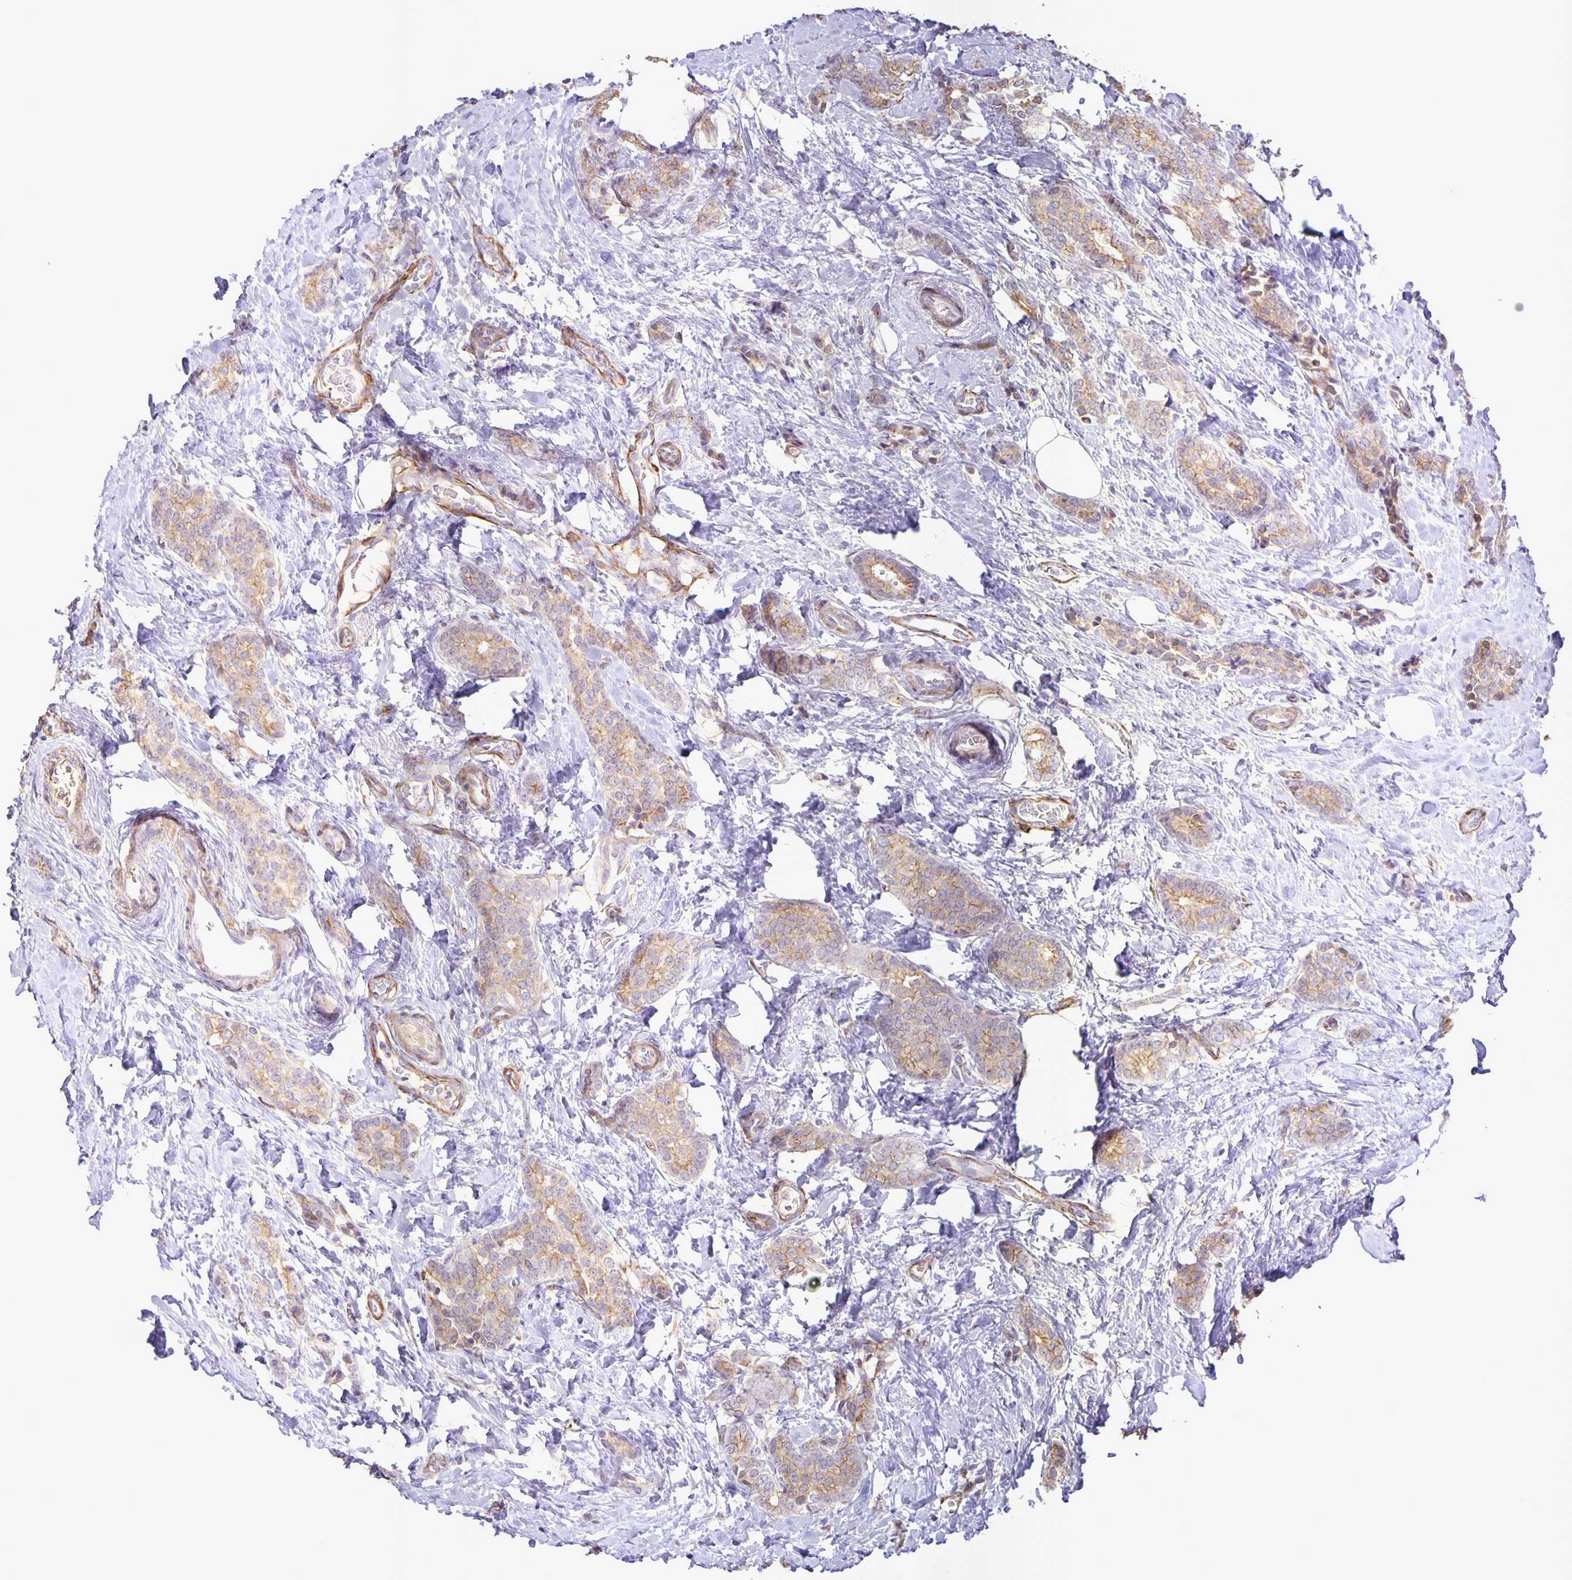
{"staining": {"intensity": "weak", "quantity": ">75%", "location": "cytoplasmic/membranous"}, "tissue": "breast cancer", "cell_type": "Tumor cells", "image_type": "cancer", "snomed": [{"axis": "morphology", "description": "Normal tissue, NOS"}, {"axis": "morphology", "description": "Duct carcinoma"}, {"axis": "topography", "description": "Breast"}], "caption": "Immunohistochemistry of human breast cancer (intraductal carcinoma) demonstrates low levels of weak cytoplasmic/membranous positivity in about >75% of tumor cells.", "gene": "SRCIN1", "patient": {"sex": "female", "age": 77}}